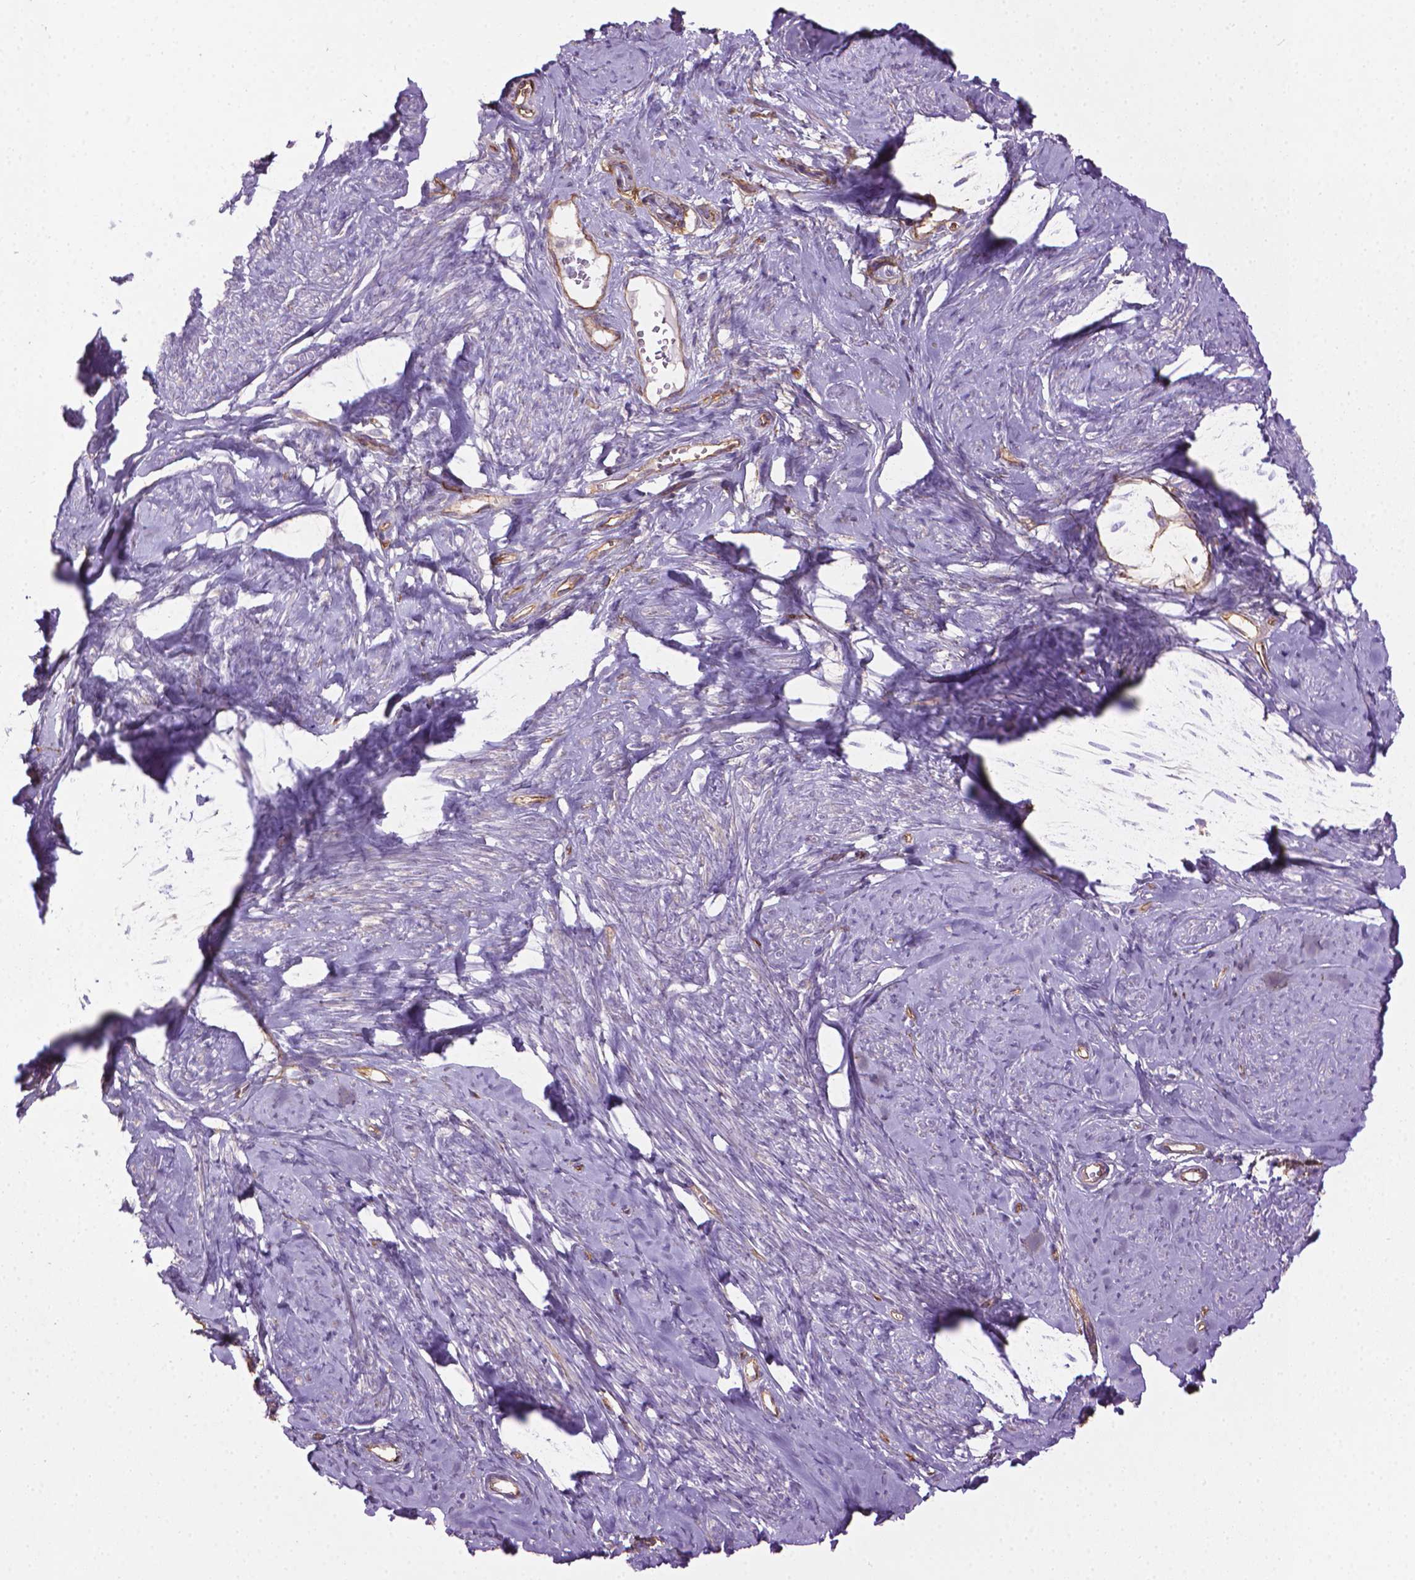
{"staining": {"intensity": "moderate", "quantity": "25%-75%", "location": "cytoplasmic/membranous"}, "tissue": "smooth muscle", "cell_type": "Smooth muscle cells", "image_type": "normal", "snomed": [{"axis": "morphology", "description": "Normal tissue, NOS"}, {"axis": "topography", "description": "Smooth muscle"}], "caption": "Protein expression analysis of normal smooth muscle displays moderate cytoplasmic/membranous staining in approximately 25%-75% of smooth muscle cells.", "gene": "TENT5A", "patient": {"sex": "female", "age": 48}}